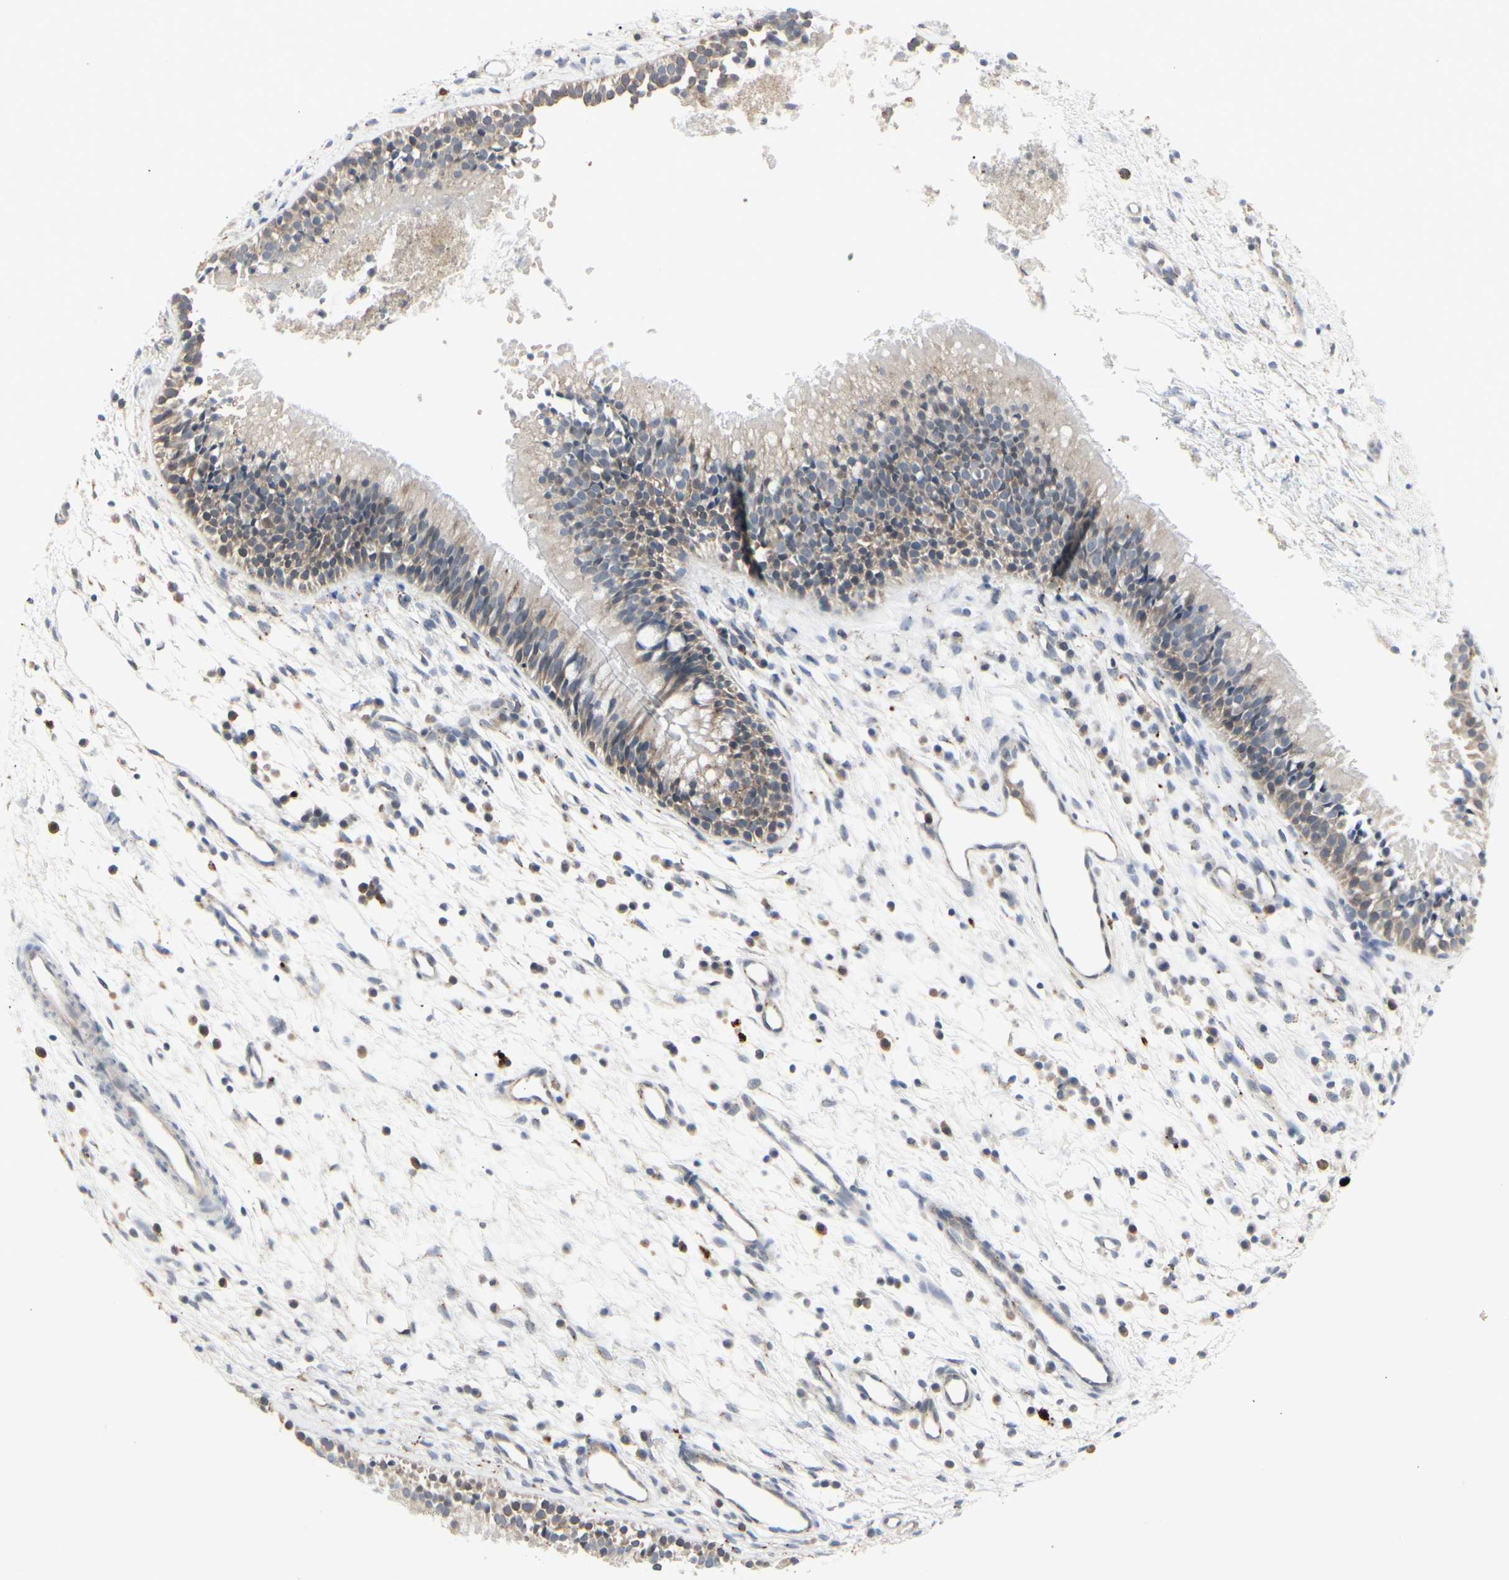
{"staining": {"intensity": "weak", "quantity": "25%-75%", "location": "cytoplasmic/membranous"}, "tissue": "nasopharynx", "cell_type": "Respiratory epithelial cells", "image_type": "normal", "snomed": [{"axis": "morphology", "description": "Normal tissue, NOS"}, {"axis": "topography", "description": "Nasopharynx"}], "caption": "Immunohistochemistry (IHC) image of benign nasopharynx: nasopharynx stained using immunohistochemistry exhibits low levels of weak protein expression localized specifically in the cytoplasmic/membranous of respiratory epithelial cells, appearing as a cytoplasmic/membranous brown color.", "gene": "GRN", "patient": {"sex": "male", "age": 21}}